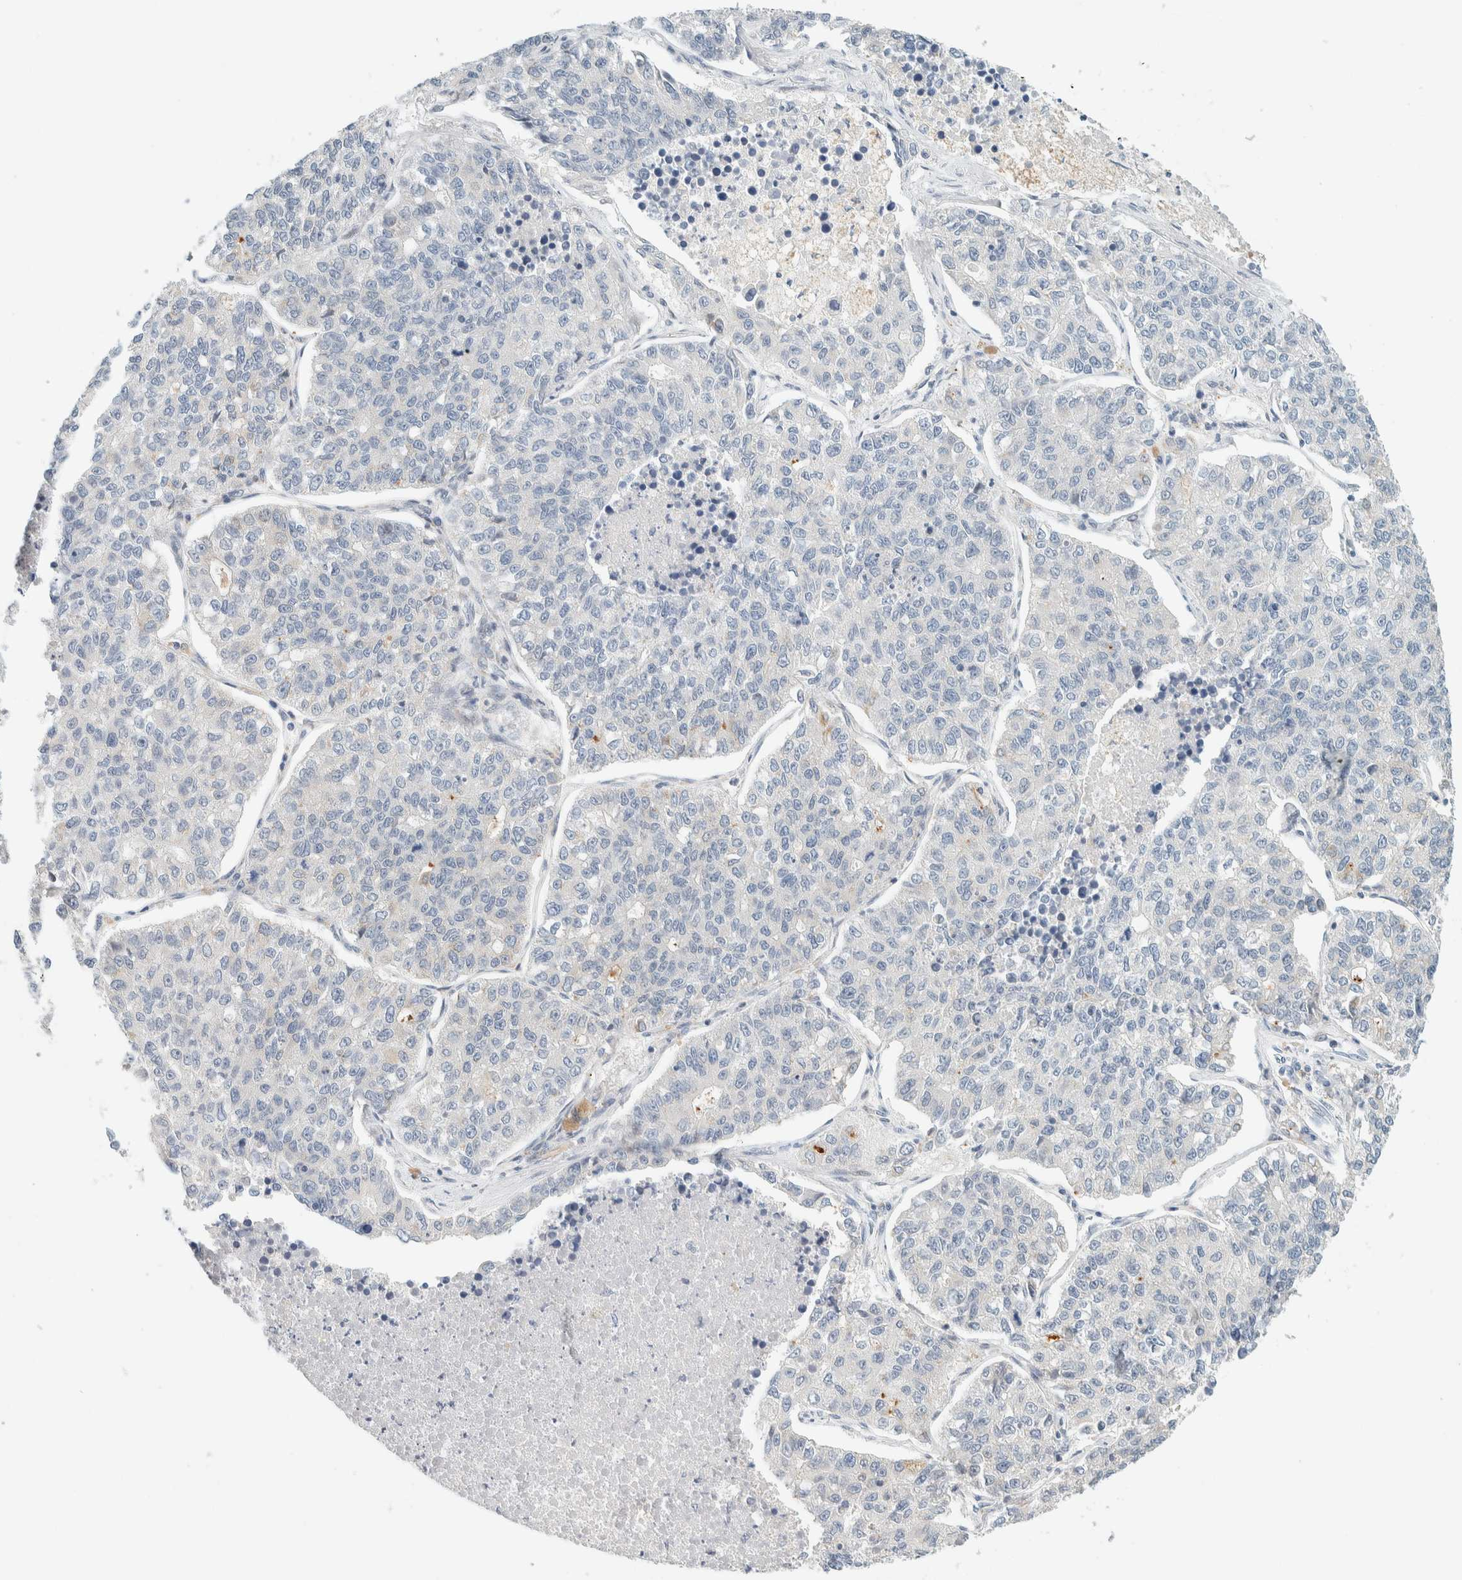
{"staining": {"intensity": "negative", "quantity": "none", "location": "none"}, "tissue": "lung cancer", "cell_type": "Tumor cells", "image_type": "cancer", "snomed": [{"axis": "morphology", "description": "Adenocarcinoma, NOS"}, {"axis": "topography", "description": "Lung"}], "caption": "IHC micrograph of adenocarcinoma (lung) stained for a protein (brown), which shows no staining in tumor cells.", "gene": "SUMF2", "patient": {"sex": "male", "age": 49}}